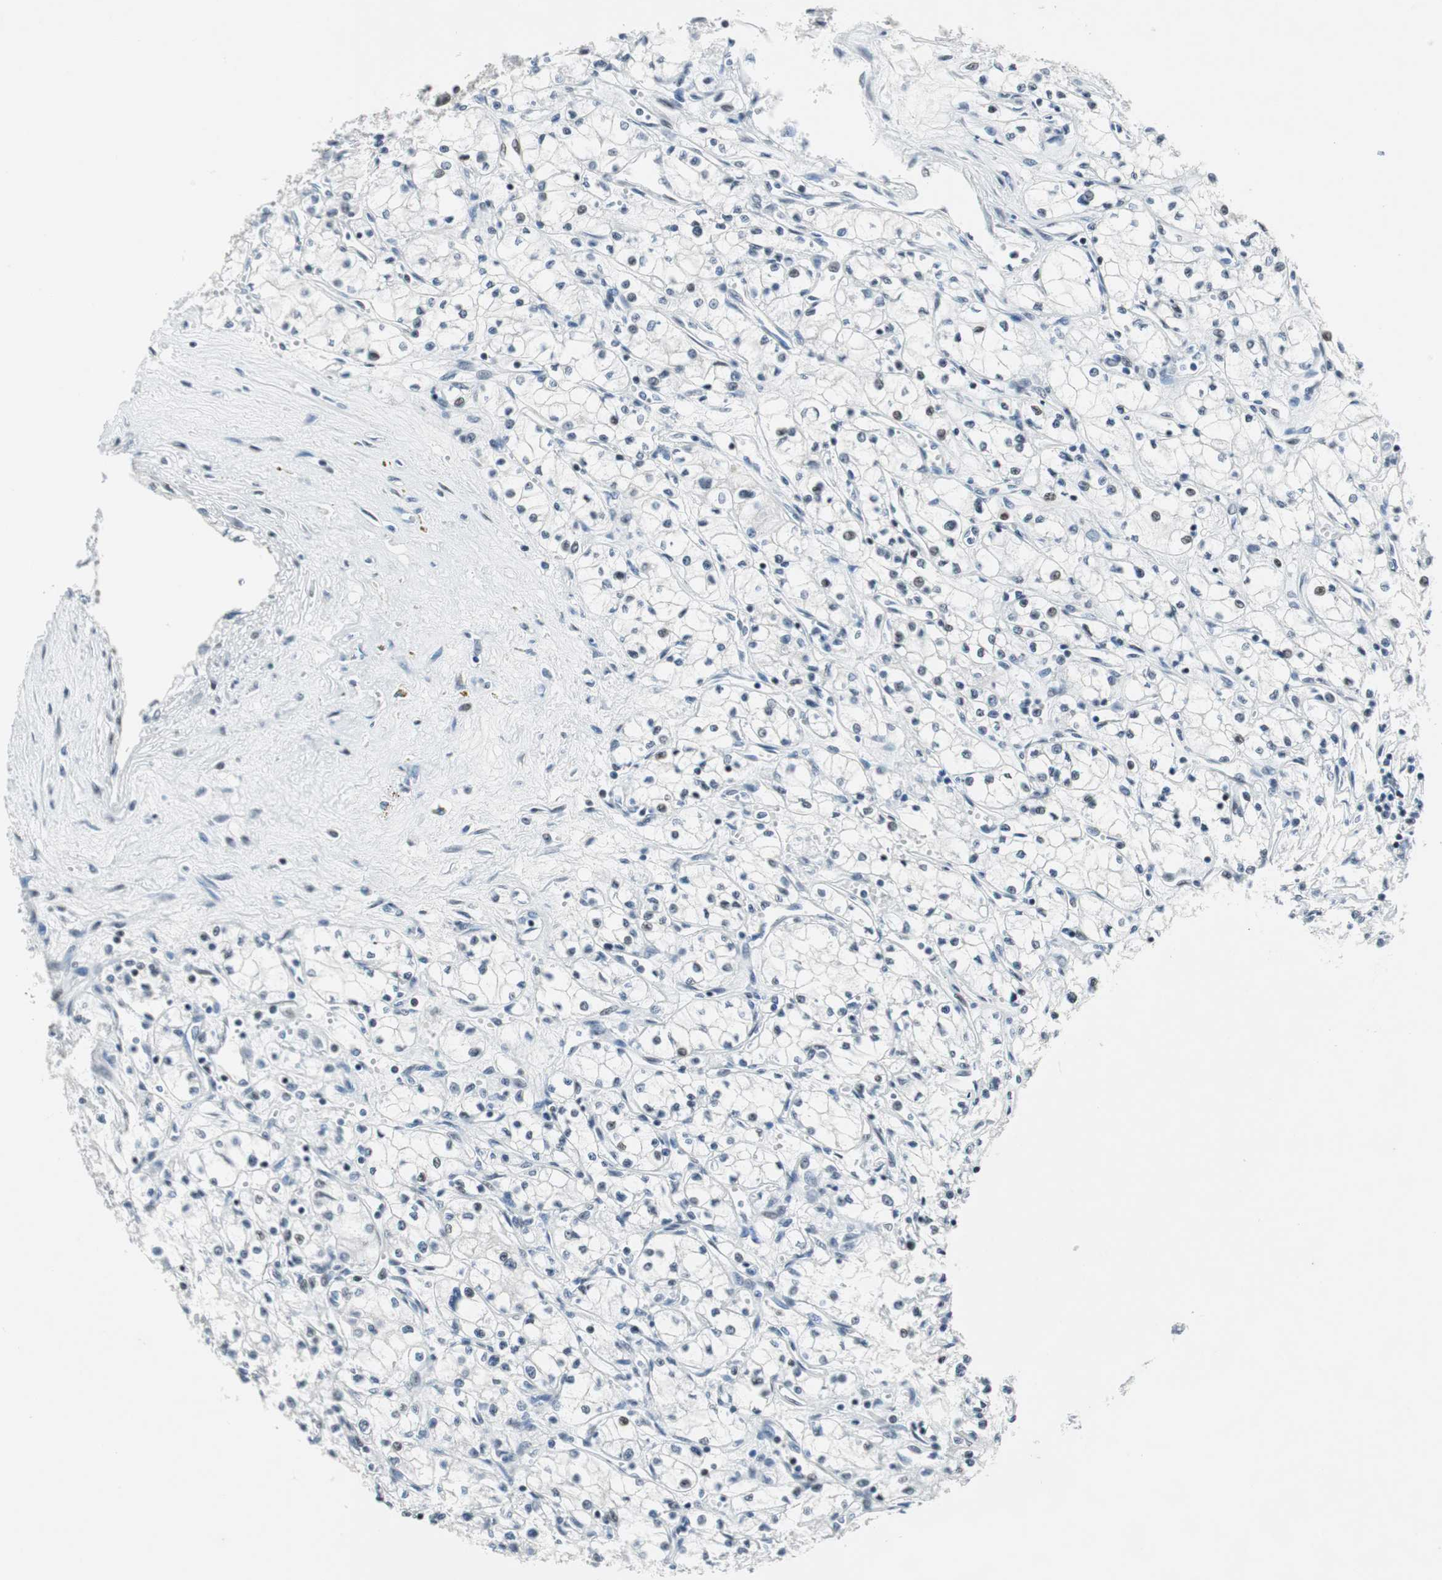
{"staining": {"intensity": "weak", "quantity": "<25%", "location": "nuclear"}, "tissue": "renal cancer", "cell_type": "Tumor cells", "image_type": "cancer", "snomed": [{"axis": "morphology", "description": "Normal tissue, NOS"}, {"axis": "morphology", "description": "Adenocarcinoma, NOS"}, {"axis": "topography", "description": "Kidney"}], "caption": "This is an IHC micrograph of renal adenocarcinoma. There is no expression in tumor cells.", "gene": "HDAC3", "patient": {"sex": "male", "age": 59}}